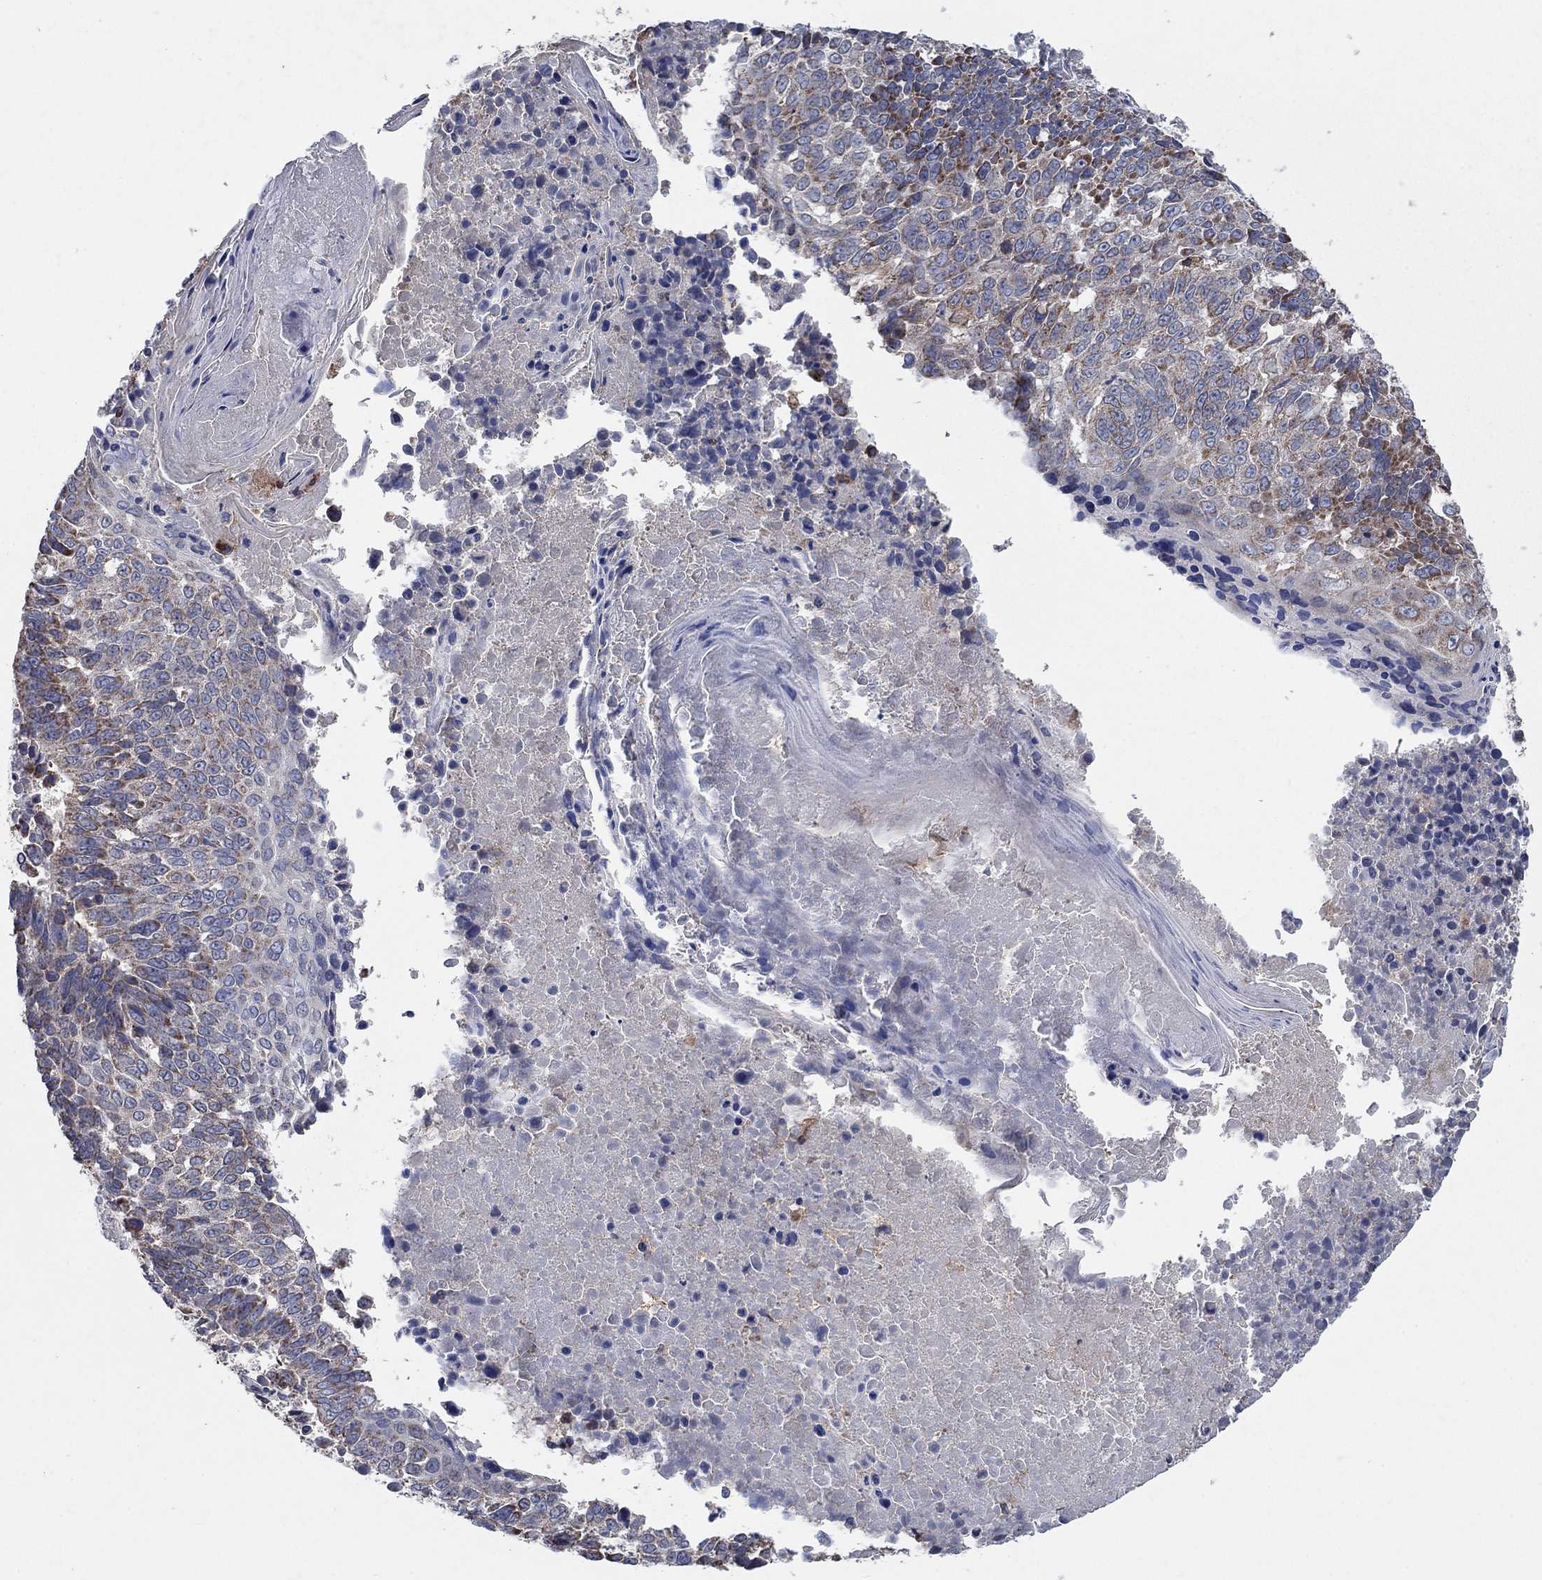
{"staining": {"intensity": "moderate", "quantity": "<25%", "location": "cytoplasmic/membranous"}, "tissue": "lung cancer", "cell_type": "Tumor cells", "image_type": "cancer", "snomed": [{"axis": "morphology", "description": "Squamous cell carcinoma, NOS"}, {"axis": "topography", "description": "Lung"}], "caption": "Lung cancer stained with DAB (3,3'-diaminobenzidine) immunohistochemistry (IHC) demonstrates low levels of moderate cytoplasmic/membranous positivity in approximately <25% of tumor cells.", "gene": "NCEH1", "patient": {"sex": "male", "age": 73}}